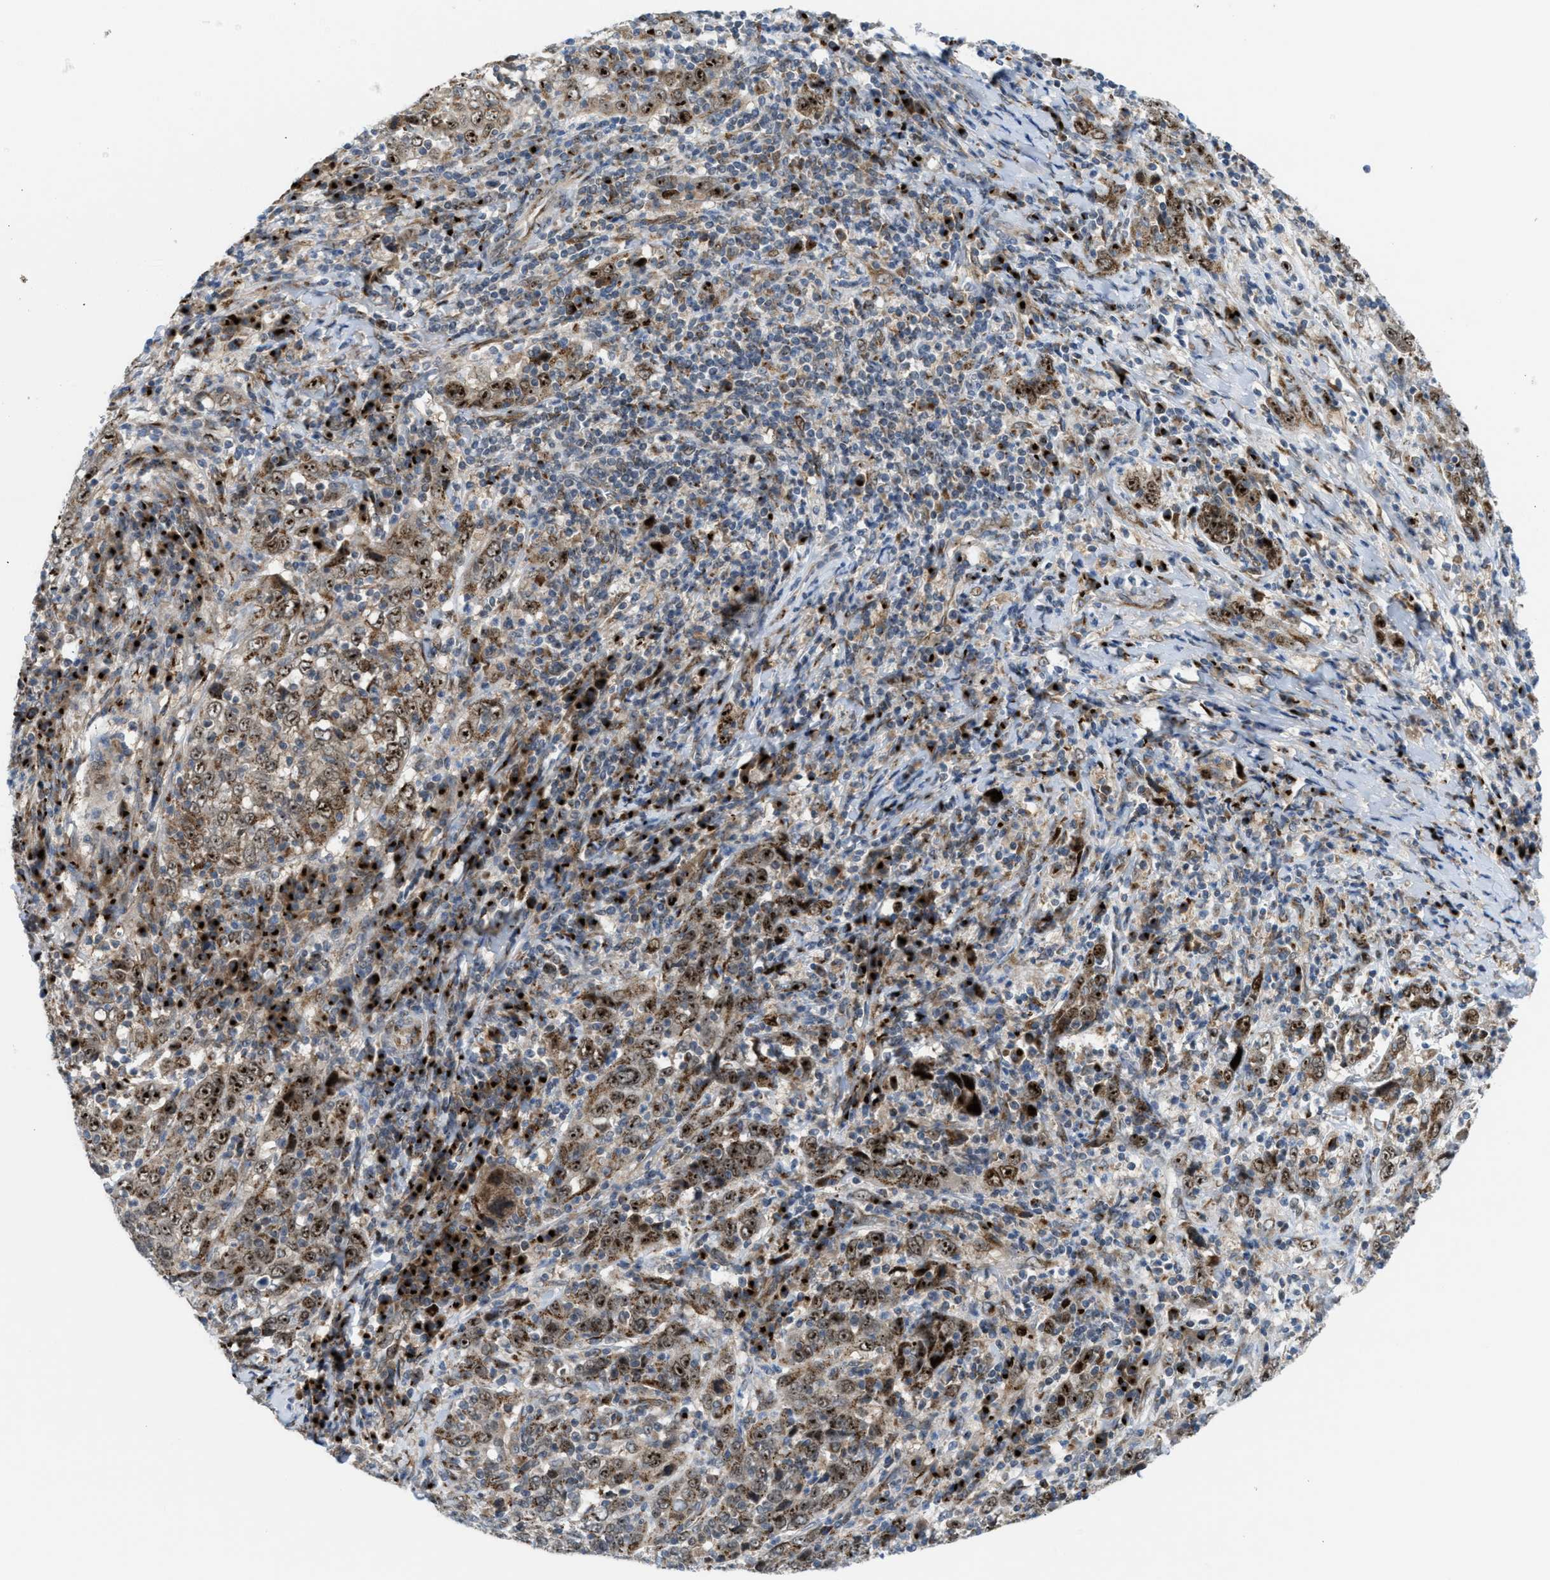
{"staining": {"intensity": "strong", "quantity": "25%-75%", "location": "cytoplasmic/membranous,nuclear"}, "tissue": "cervical cancer", "cell_type": "Tumor cells", "image_type": "cancer", "snomed": [{"axis": "morphology", "description": "Squamous cell carcinoma, NOS"}, {"axis": "topography", "description": "Cervix"}], "caption": "Cervical cancer tissue demonstrates strong cytoplasmic/membranous and nuclear positivity in approximately 25%-75% of tumor cells", "gene": "SLC38A10", "patient": {"sex": "female", "age": 46}}